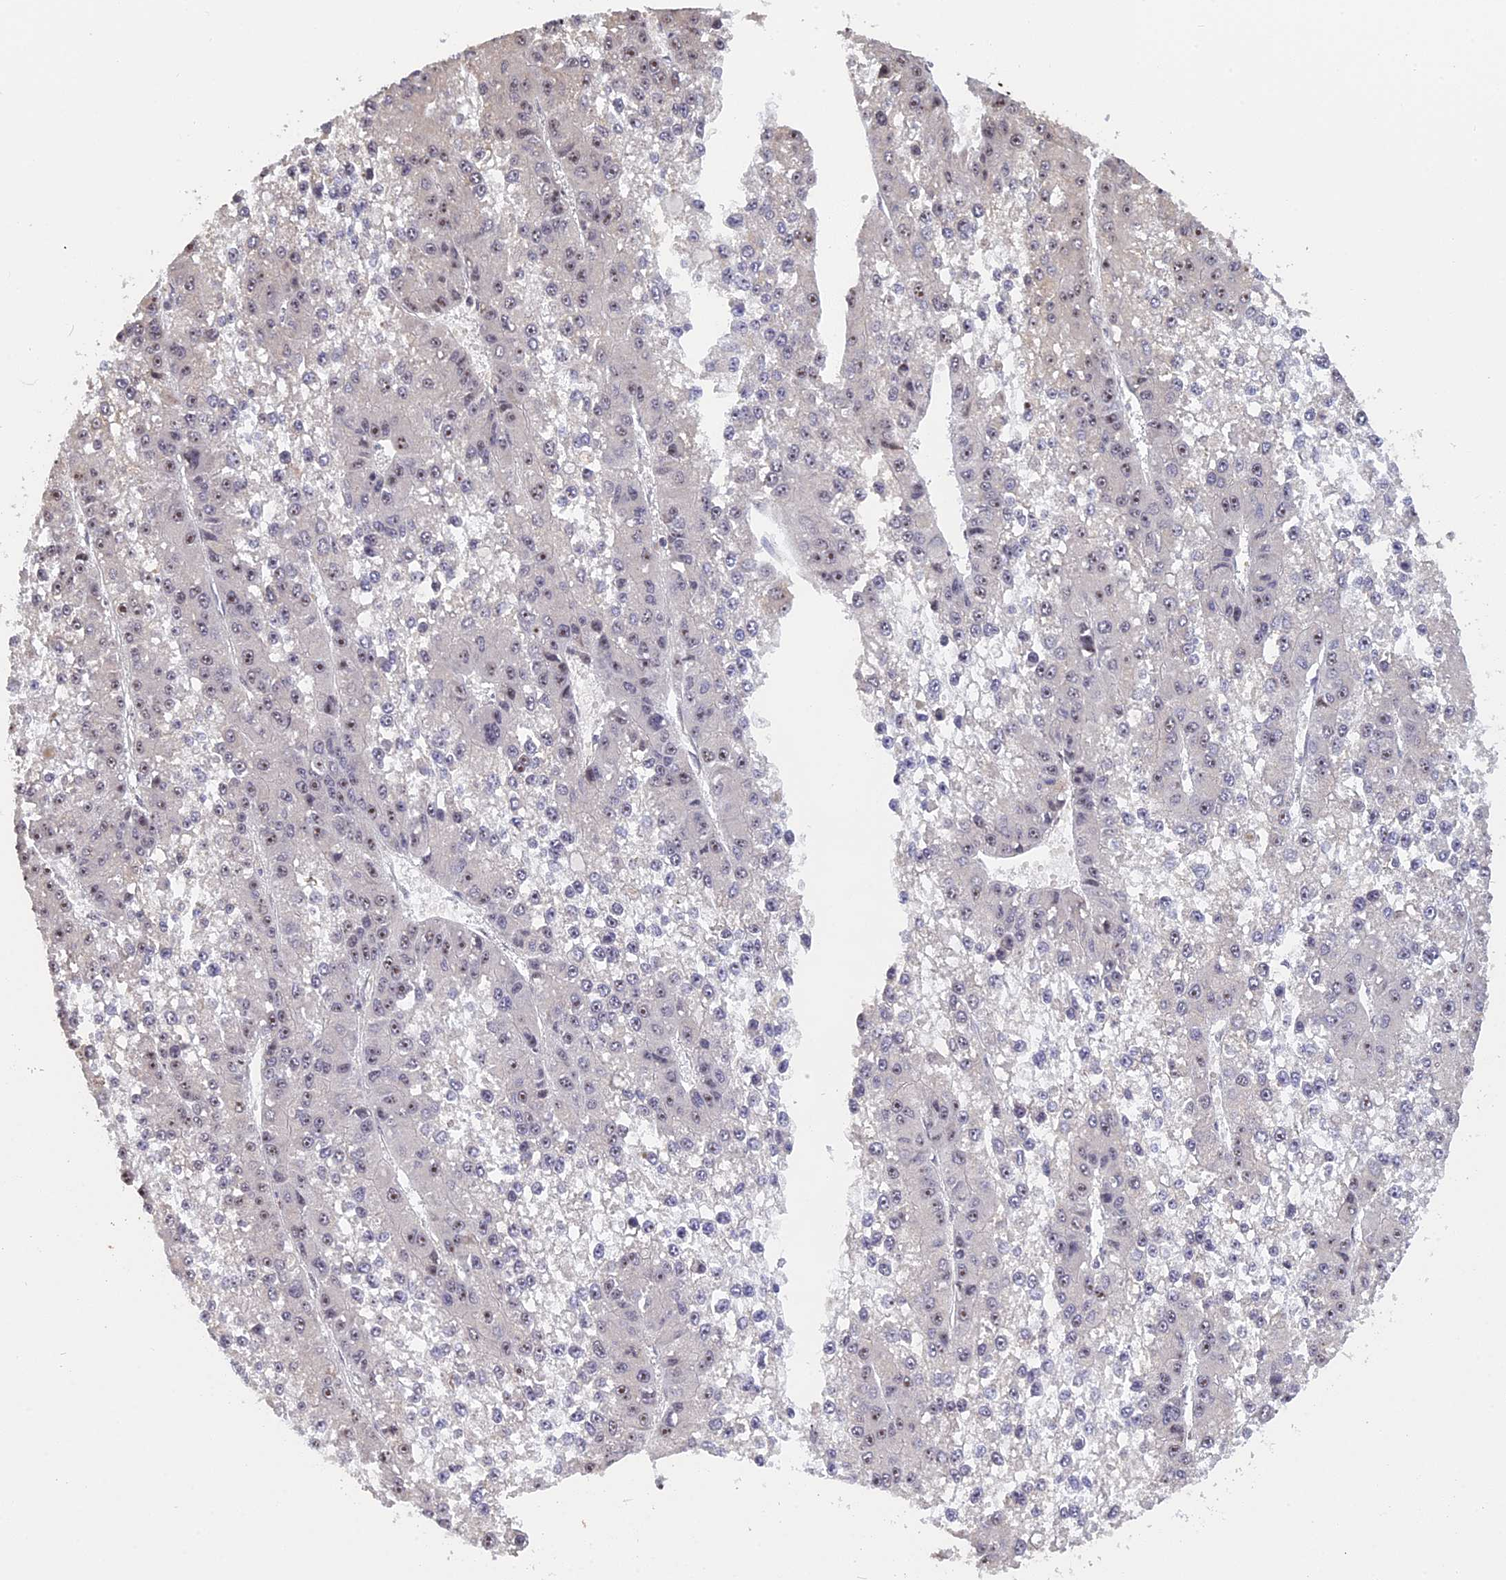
{"staining": {"intensity": "negative", "quantity": "none", "location": "none"}, "tissue": "liver cancer", "cell_type": "Tumor cells", "image_type": "cancer", "snomed": [{"axis": "morphology", "description": "Carcinoma, Hepatocellular, NOS"}, {"axis": "topography", "description": "Liver"}], "caption": "IHC of human liver hepatocellular carcinoma displays no staining in tumor cells.", "gene": "MGA", "patient": {"sex": "female", "age": 73}}